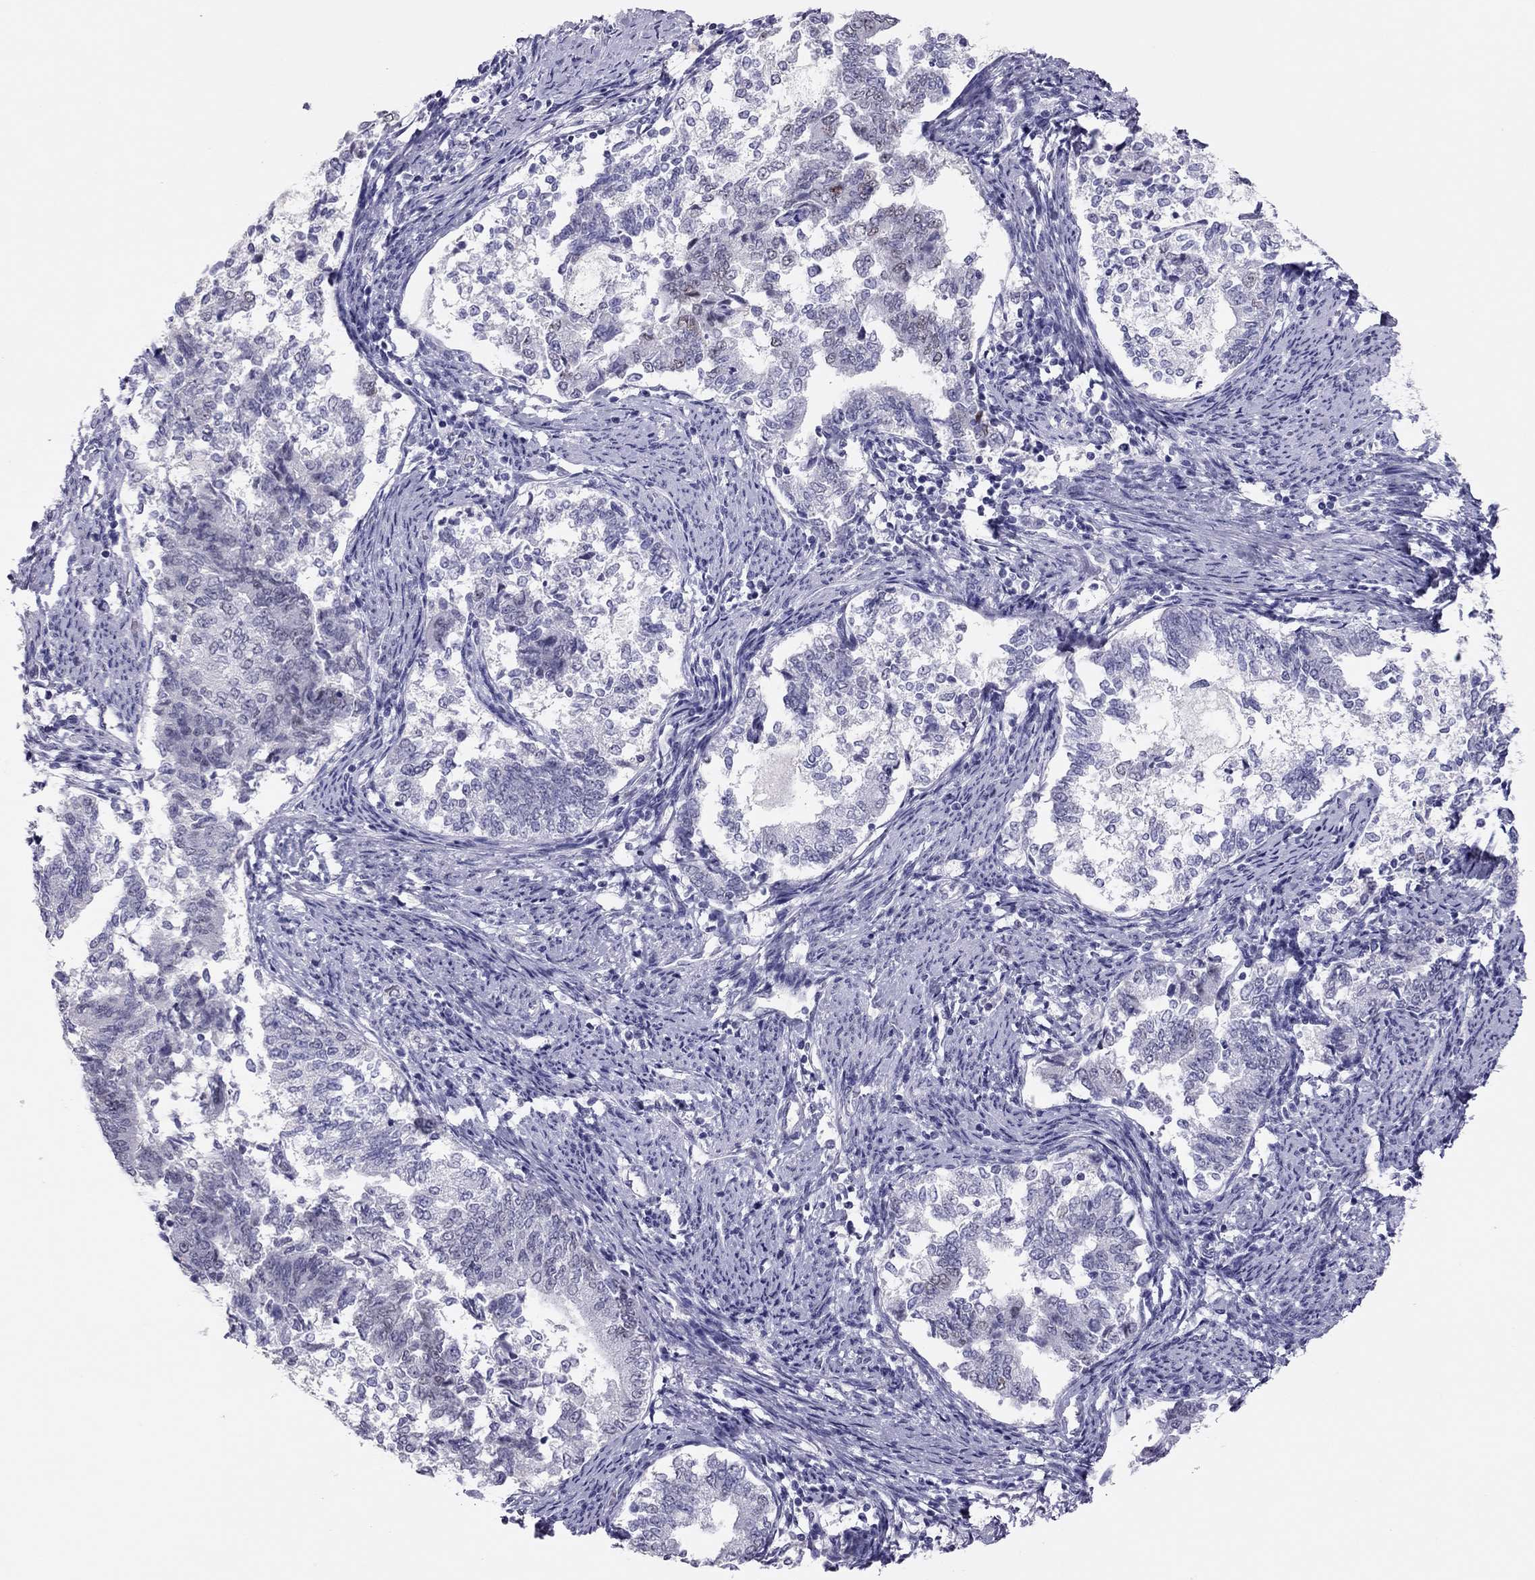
{"staining": {"intensity": "negative", "quantity": "none", "location": "none"}, "tissue": "endometrial cancer", "cell_type": "Tumor cells", "image_type": "cancer", "snomed": [{"axis": "morphology", "description": "Adenocarcinoma, NOS"}, {"axis": "topography", "description": "Endometrium"}], "caption": "An image of endometrial adenocarcinoma stained for a protein displays no brown staining in tumor cells.", "gene": "PHOX2A", "patient": {"sex": "female", "age": 65}}